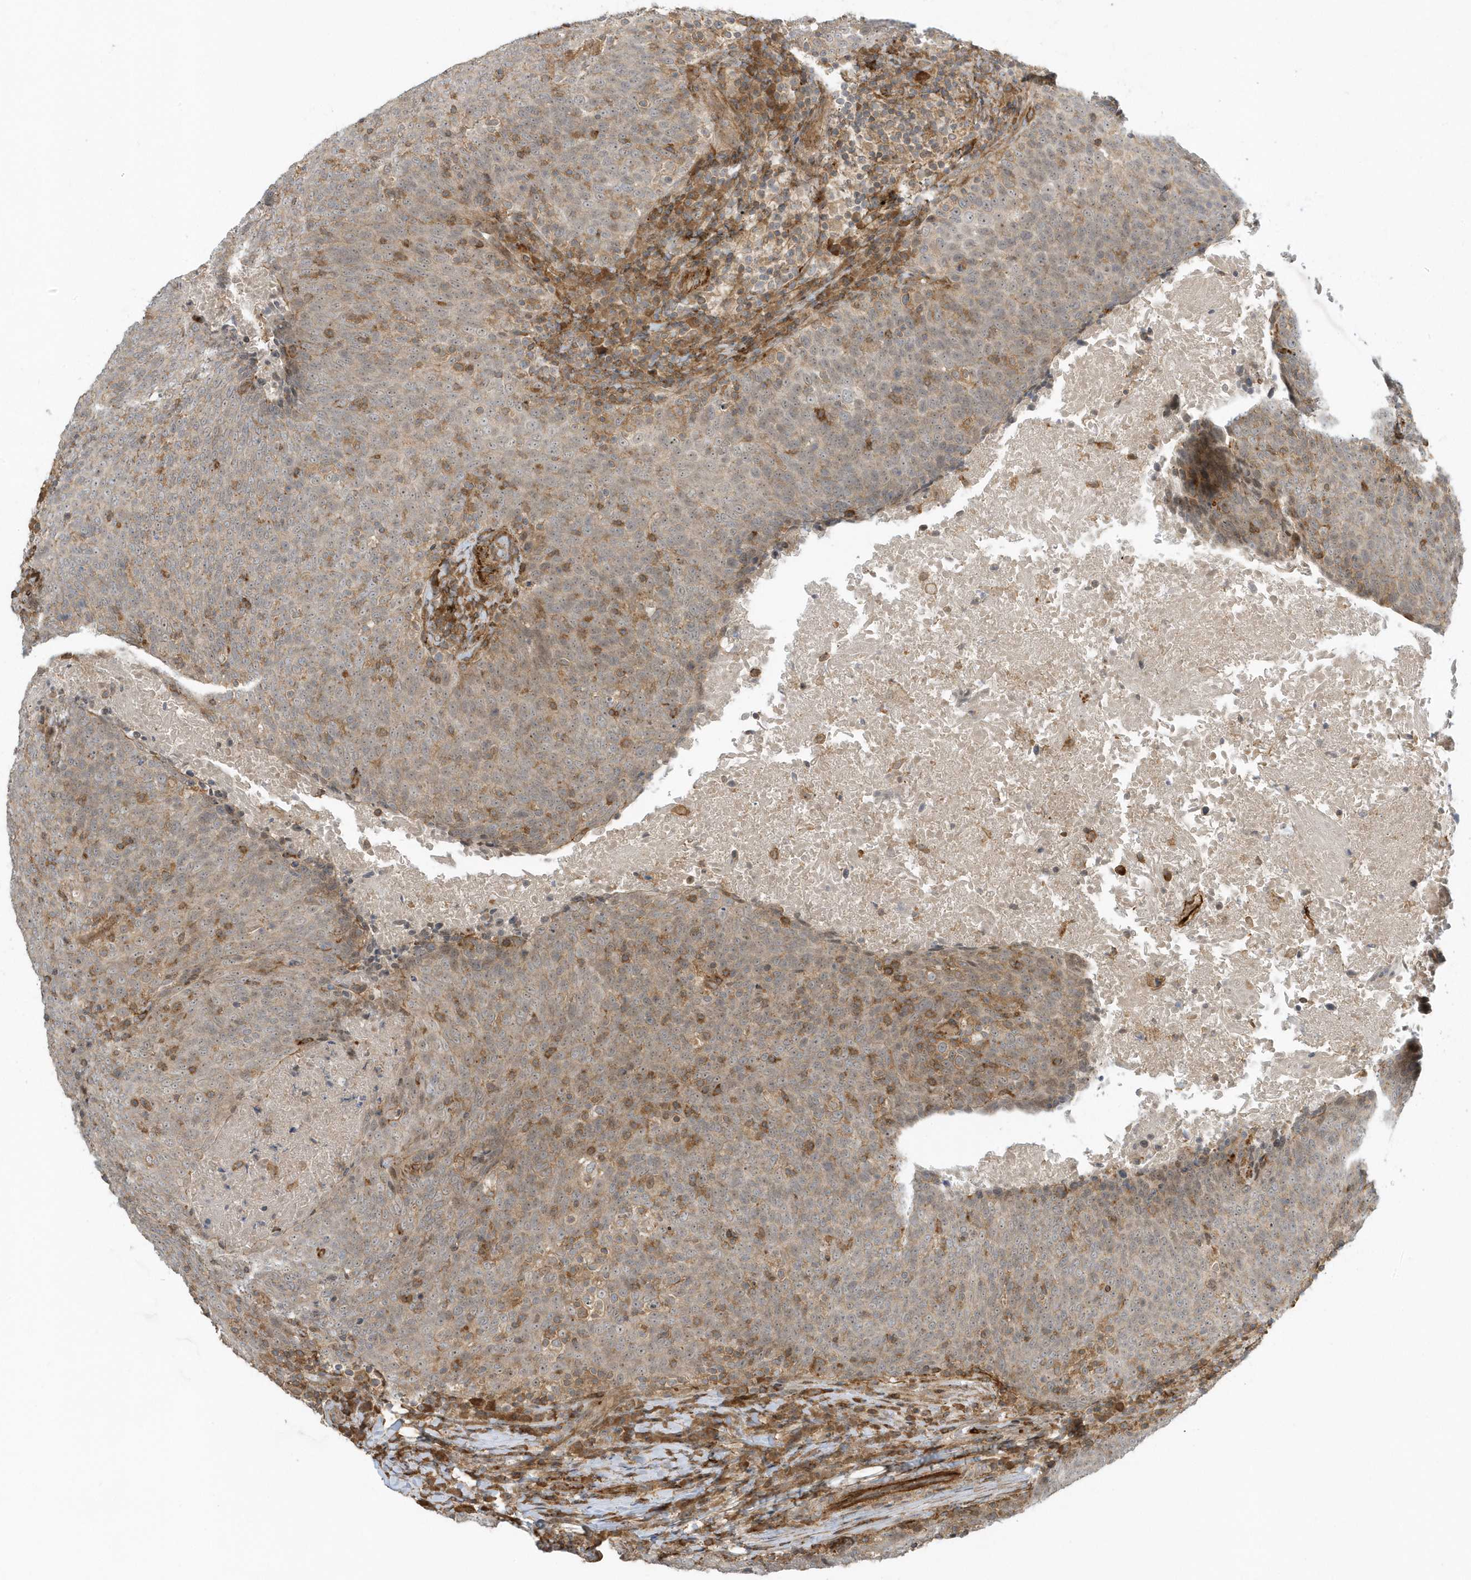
{"staining": {"intensity": "moderate", "quantity": "<25%", "location": "cytoplasmic/membranous"}, "tissue": "head and neck cancer", "cell_type": "Tumor cells", "image_type": "cancer", "snomed": [{"axis": "morphology", "description": "Squamous cell carcinoma, NOS"}, {"axis": "morphology", "description": "Squamous cell carcinoma, metastatic, NOS"}, {"axis": "topography", "description": "Lymph node"}, {"axis": "topography", "description": "Head-Neck"}], "caption": "Tumor cells exhibit moderate cytoplasmic/membranous positivity in about <25% of cells in squamous cell carcinoma (head and neck). (DAB (3,3'-diaminobenzidine) IHC, brown staining for protein, blue staining for nuclei).", "gene": "ZBTB8A", "patient": {"sex": "male", "age": 62}}